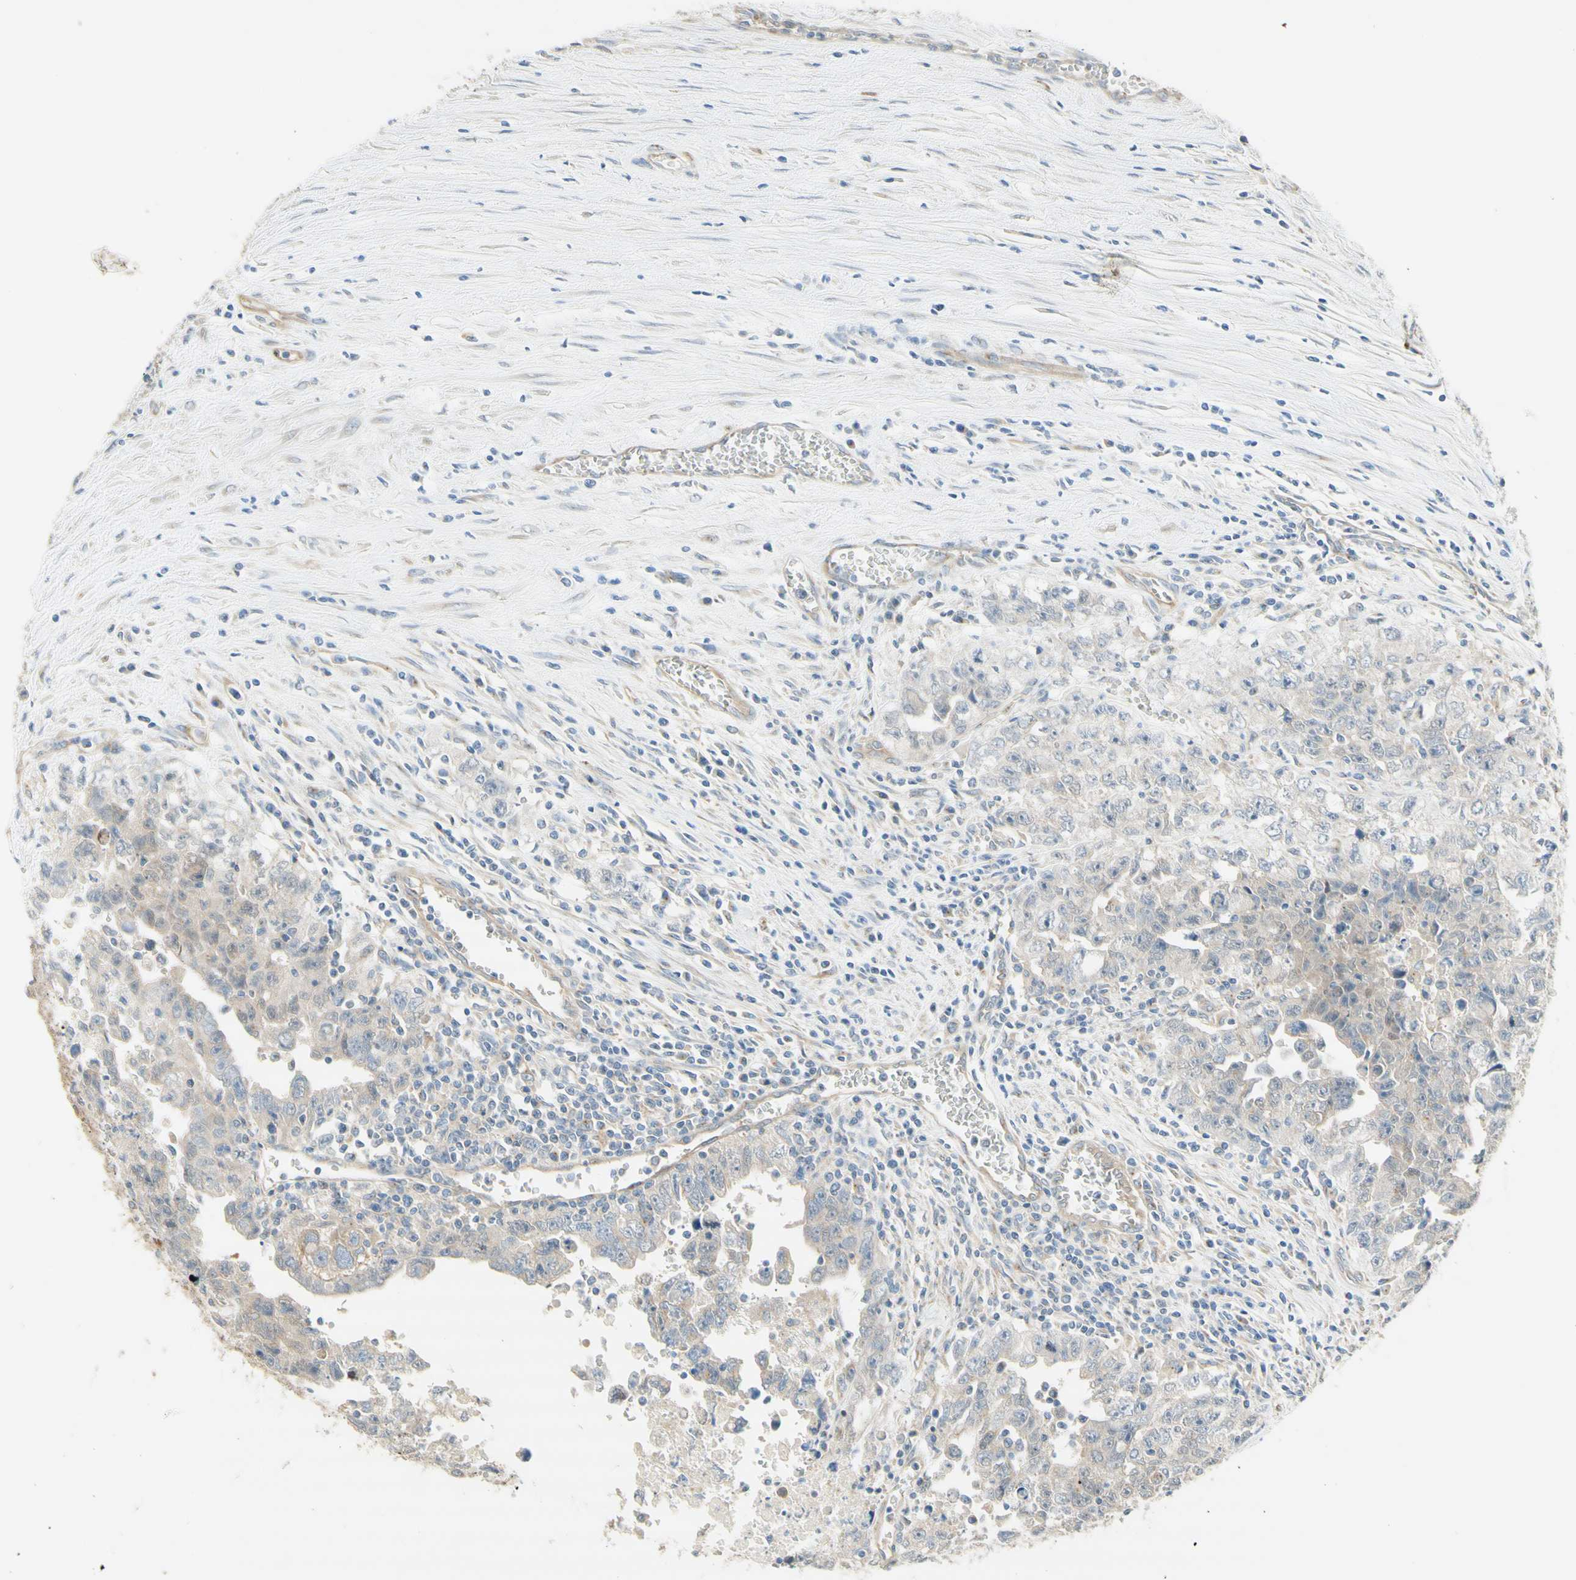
{"staining": {"intensity": "weak", "quantity": "<25%", "location": "cytoplasmic/membranous"}, "tissue": "testis cancer", "cell_type": "Tumor cells", "image_type": "cancer", "snomed": [{"axis": "morphology", "description": "Carcinoma, Embryonal, NOS"}, {"axis": "topography", "description": "Testis"}], "caption": "Immunohistochemistry (IHC) photomicrograph of neoplastic tissue: human embryonal carcinoma (testis) stained with DAB (3,3'-diaminobenzidine) displays no significant protein positivity in tumor cells. (DAB IHC with hematoxylin counter stain).", "gene": "DYNC1H1", "patient": {"sex": "male", "age": 28}}